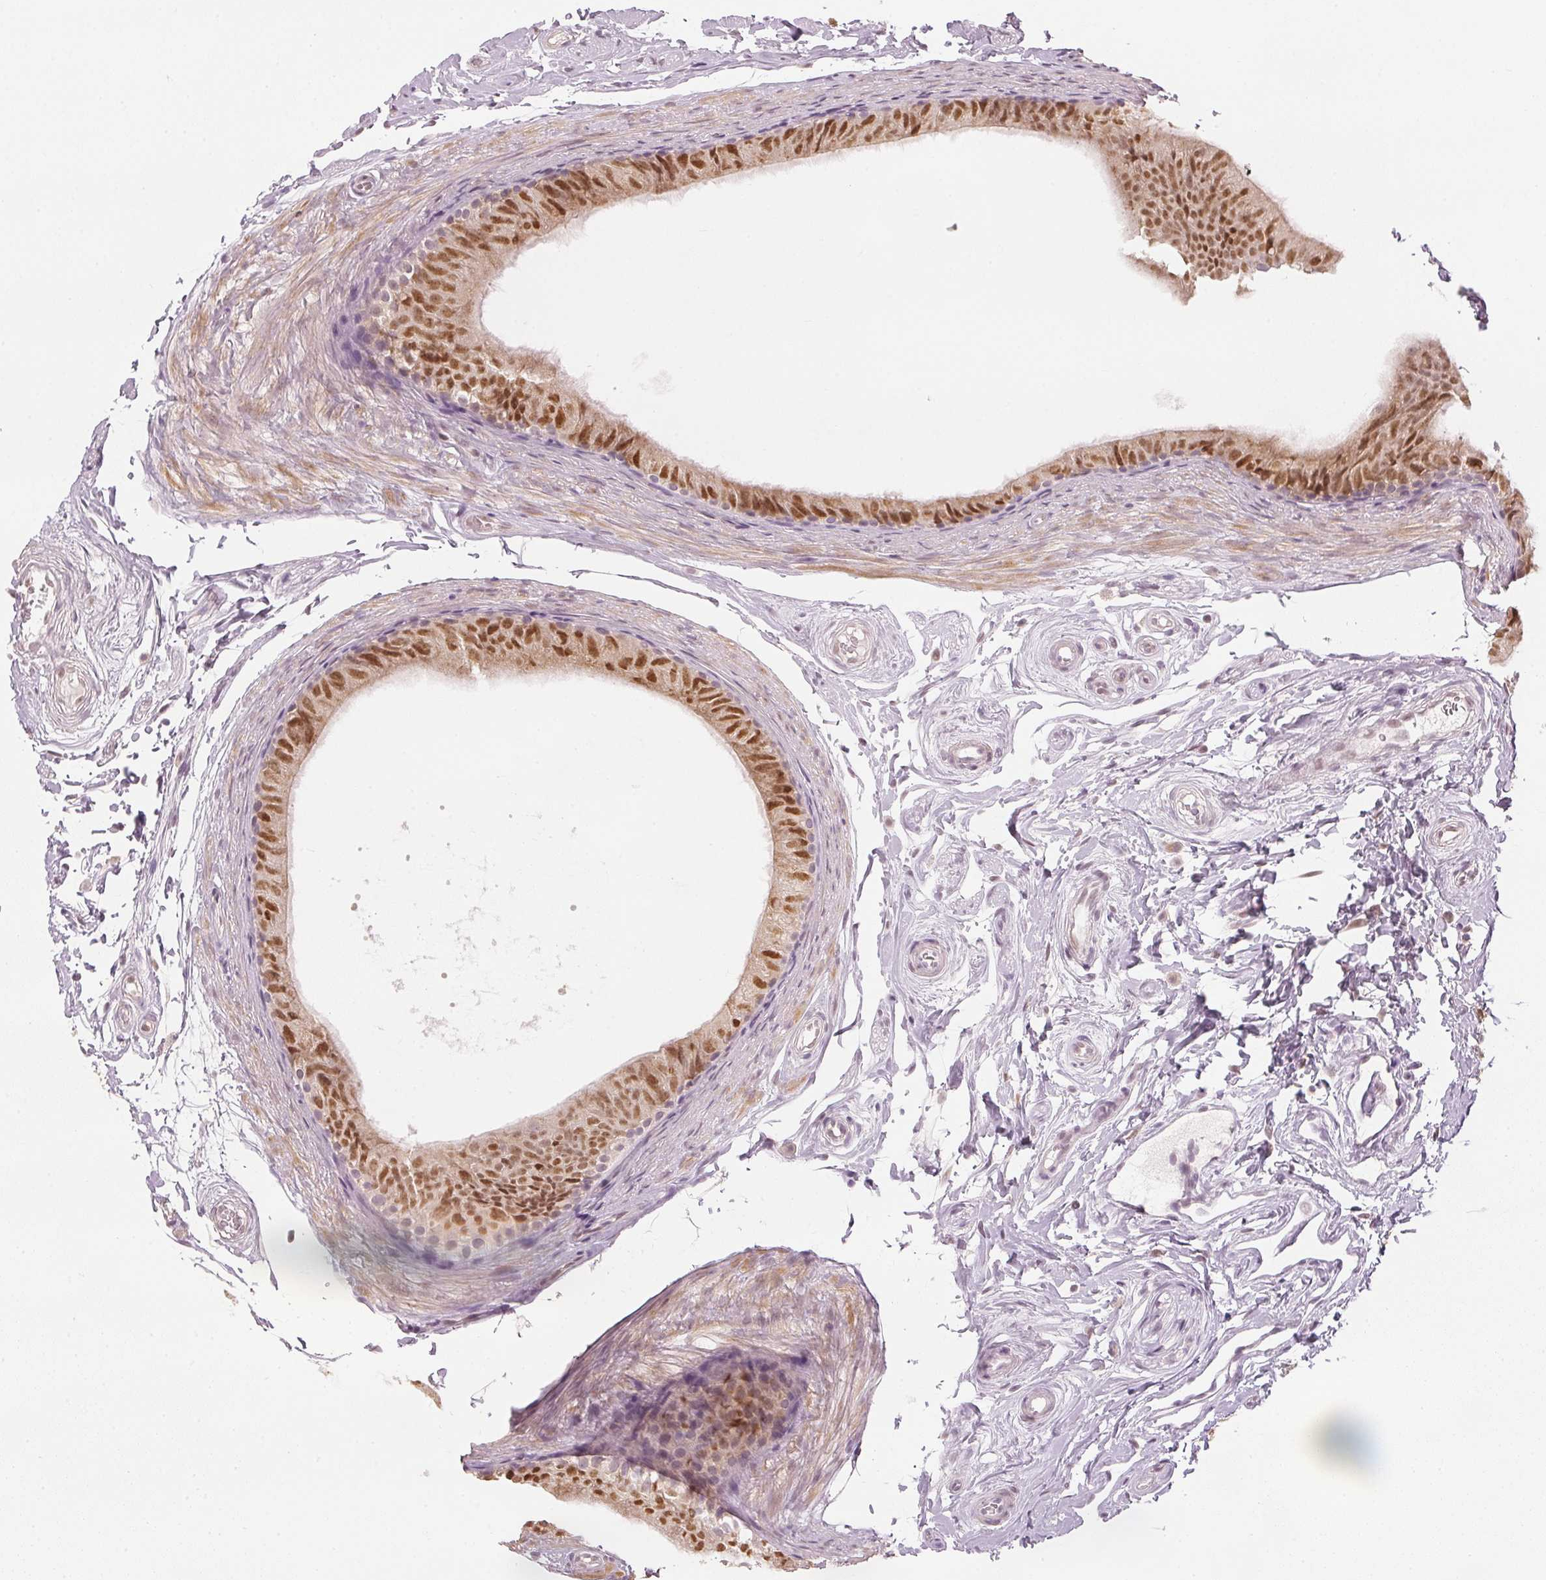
{"staining": {"intensity": "moderate", "quantity": ">75%", "location": "nuclear"}, "tissue": "epididymis", "cell_type": "Glandular cells", "image_type": "normal", "snomed": [{"axis": "morphology", "description": "Normal tissue, NOS"}, {"axis": "topography", "description": "Epididymis"}], "caption": "Protein analysis of normal epididymis reveals moderate nuclear expression in about >75% of glandular cells. (Stains: DAB (3,3'-diaminobenzidine) in brown, nuclei in blue, Microscopy: brightfield microscopy at high magnification).", "gene": "ENSG00000267001", "patient": {"sex": "male", "age": 45}}